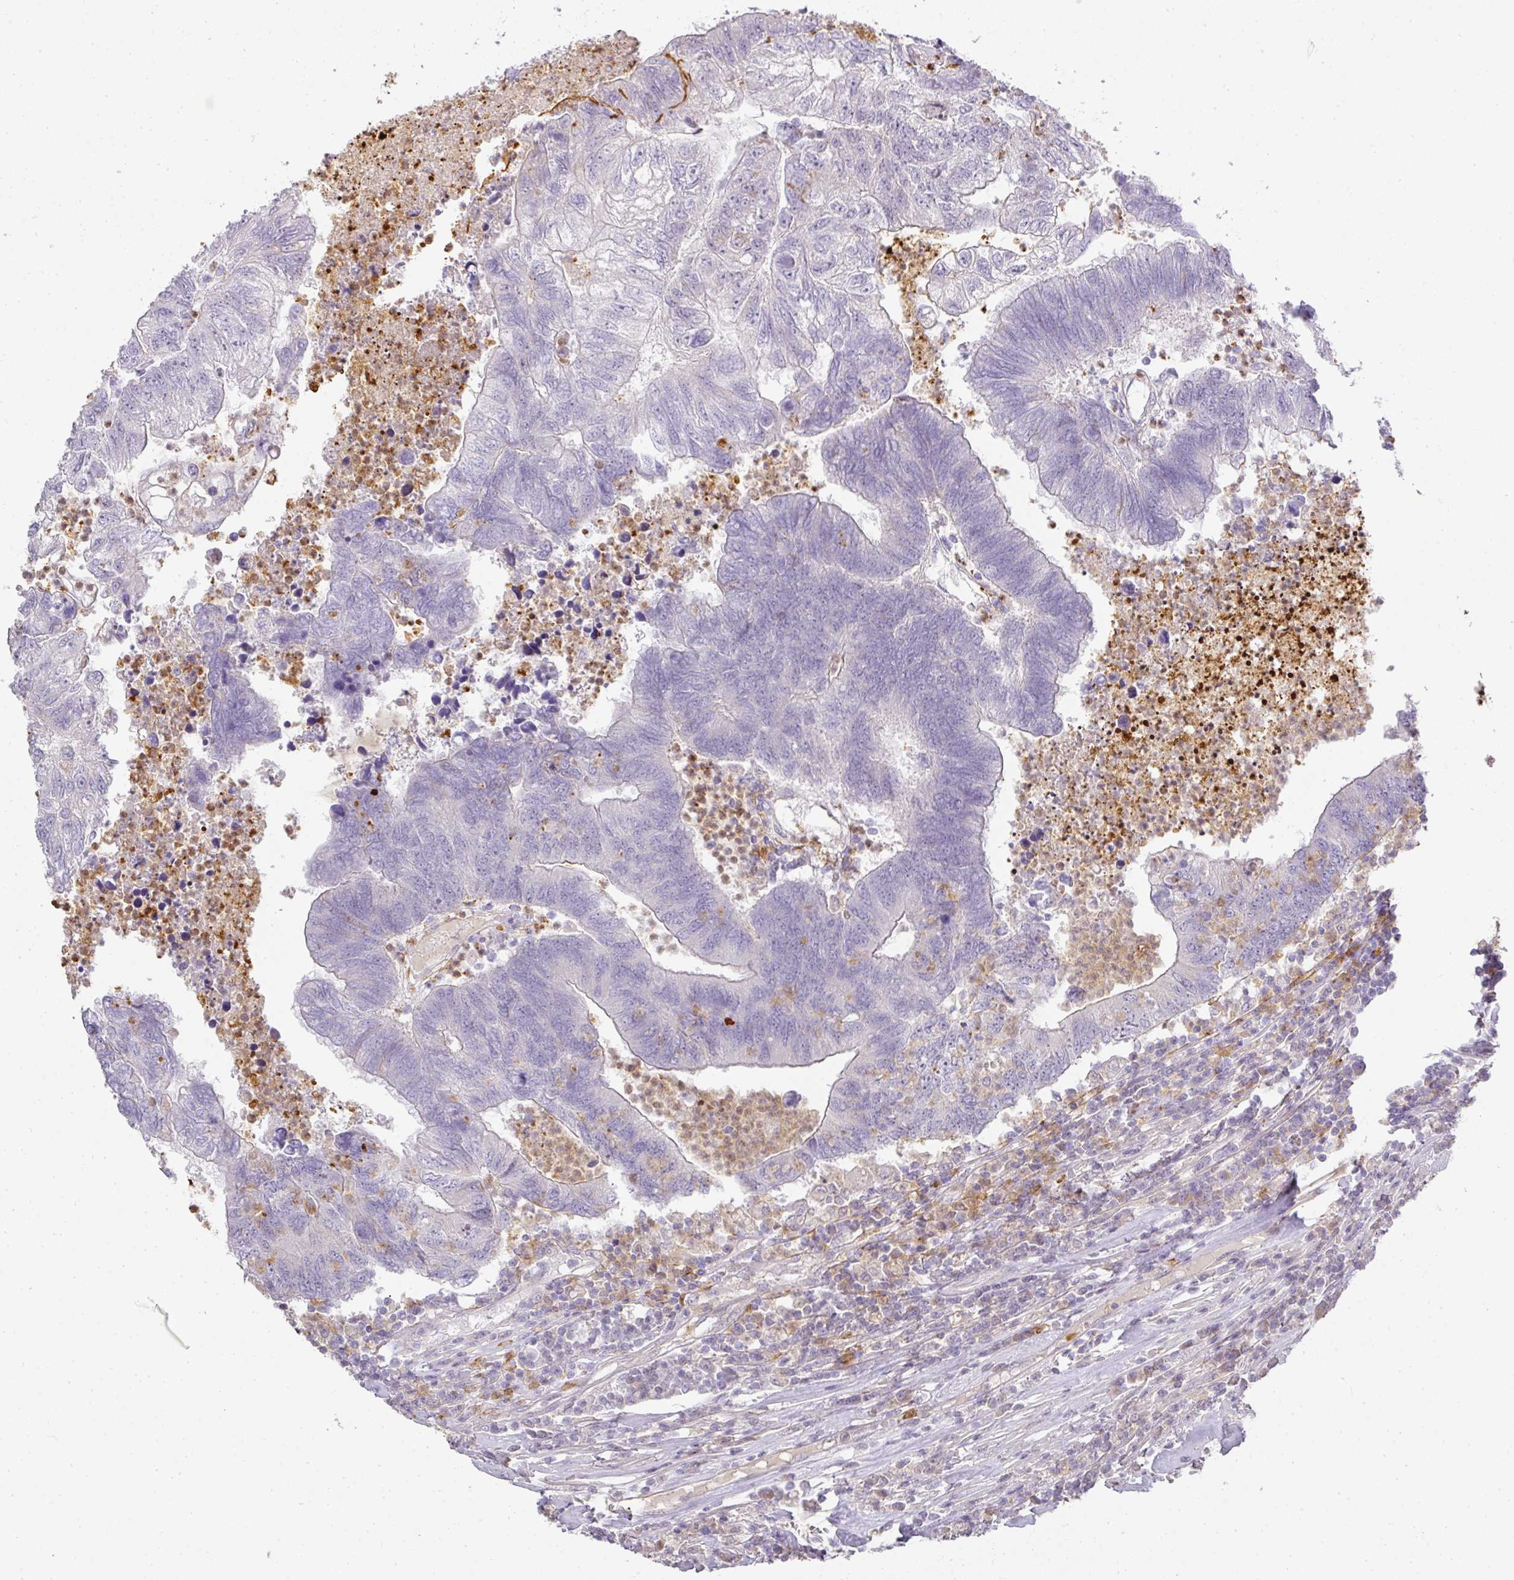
{"staining": {"intensity": "negative", "quantity": "none", "location": "none"}, "tissue": "colorectal cancer", "cell_type": "Tumor cells", "image_type": "cancer", "snomed": [{"axis": "morphology", "description": "Adenocarcinoma, NOS"}, {"axis": "topography", "description": "Colon"}], "caption": "The photomicrograph demonstrates no significant staining in tumor cells of colorectal cancer. The staining was performed using DAB (3,3'-diaminobenzidine) to visualize the protein expression in brown, while the nuclei were stained in blue with hematoxylin (Magnification: 20x).", "gene": "HHEX", "patient": {"sex": "female", "age": 48}}